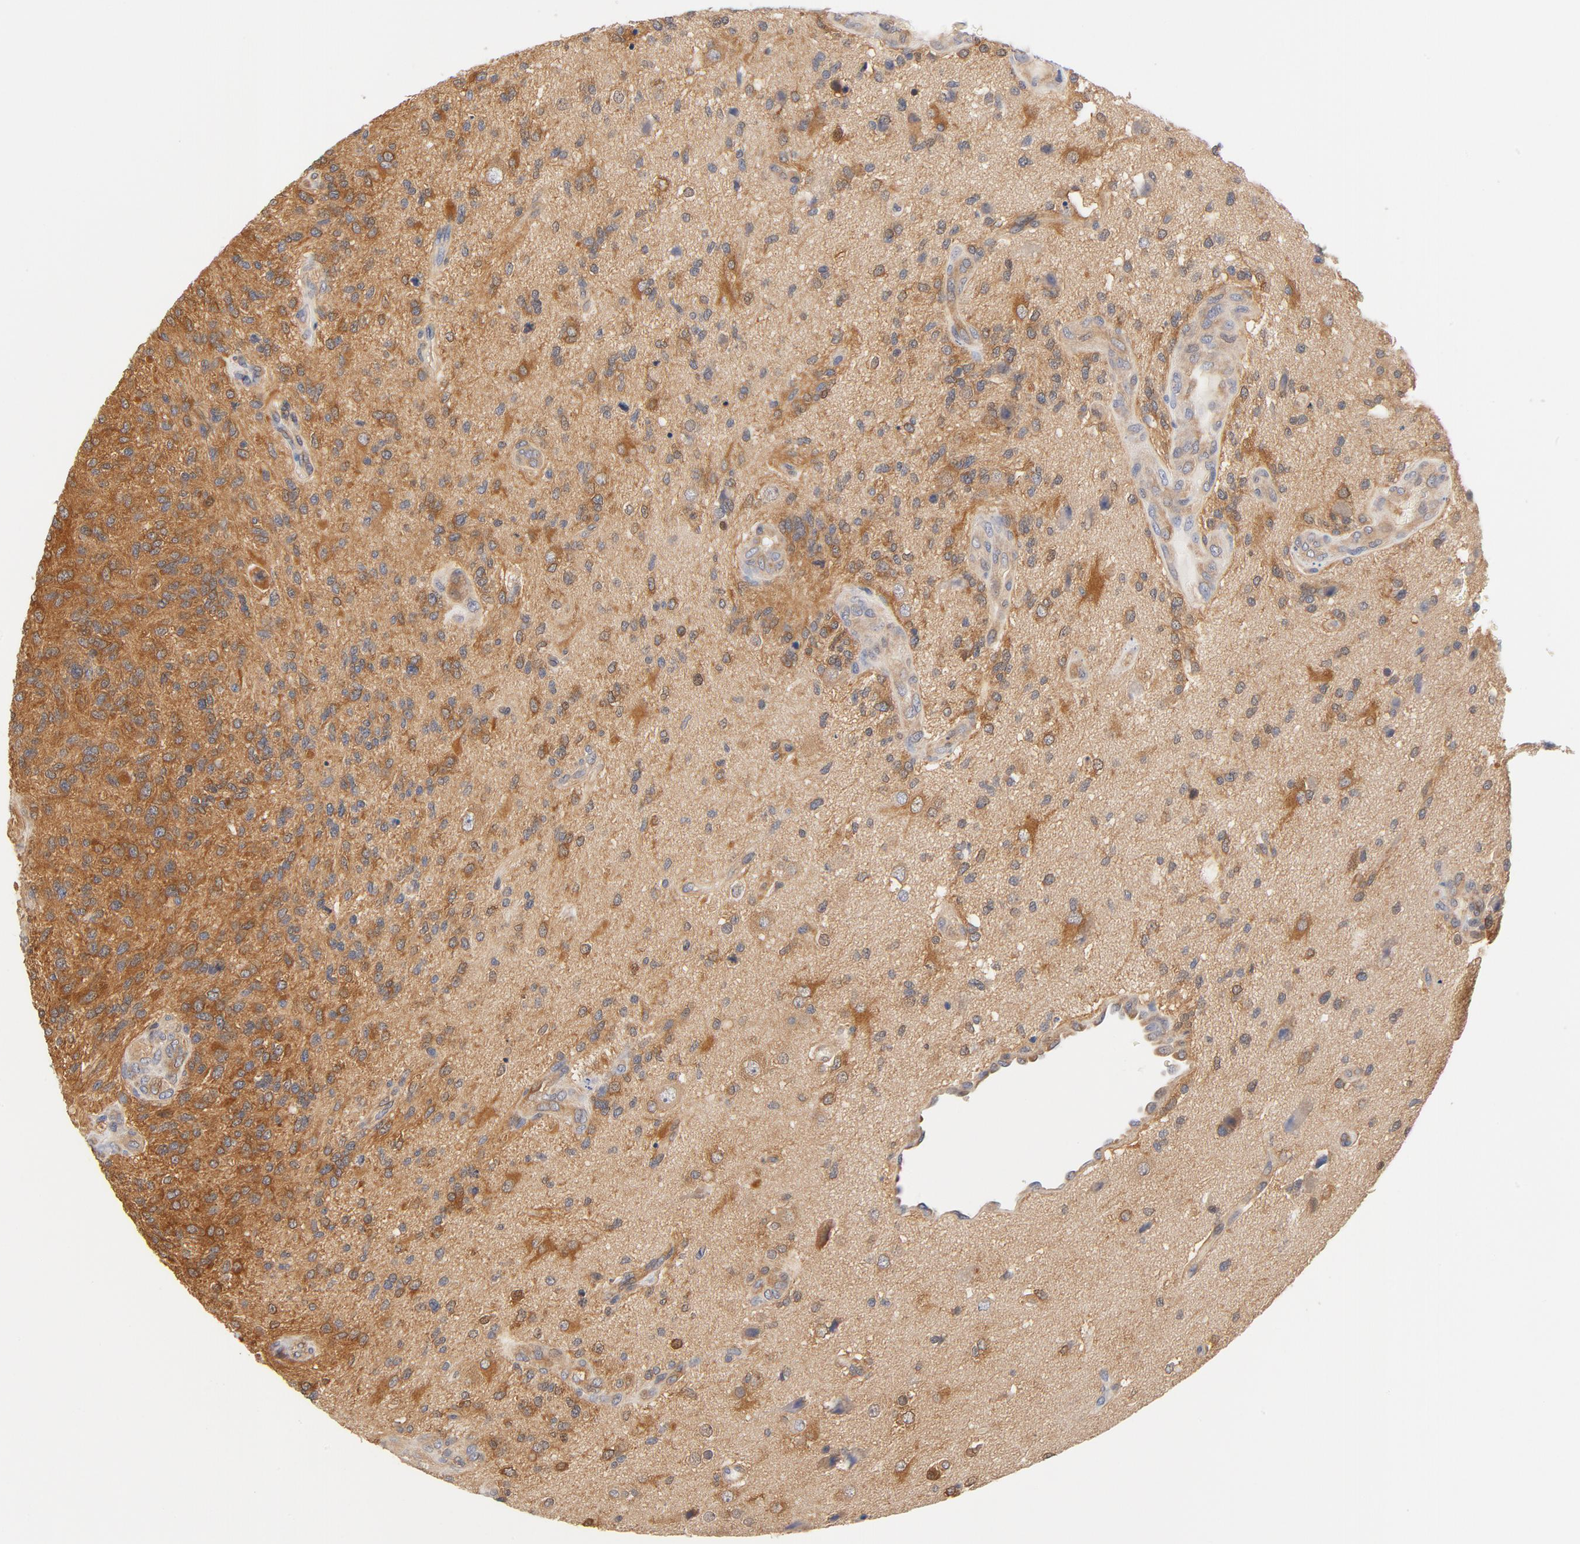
{"staining": {"intensity": "moderate", "quantity": "25%-75%", "location": "cytoplasmic/membranous"}, "tissue": "glioma", "cell_type": "Tumor cells", "image_type": "cancer", "snomed": [{"axis": "morphology", "description": "Normal tissue, NOS"}, {"axis": "morphology", "description": "Glioma, malignant, High grade"}, {"axis": "topography", "description": "Cerebral cortex"}], "caption": "Brown immunohistochemical staining in malignant glioma (high-grade) exhibits moderate cytoplasmic/membranous expression in approximately 25%-75% of tumor cells. (DAB (3,3'-diaminobenzidine) IHC, brown staining for protein, blue staining for nuclei).", "gene": "ASMTL", "patient": {"sex": "male", "age": 75}}